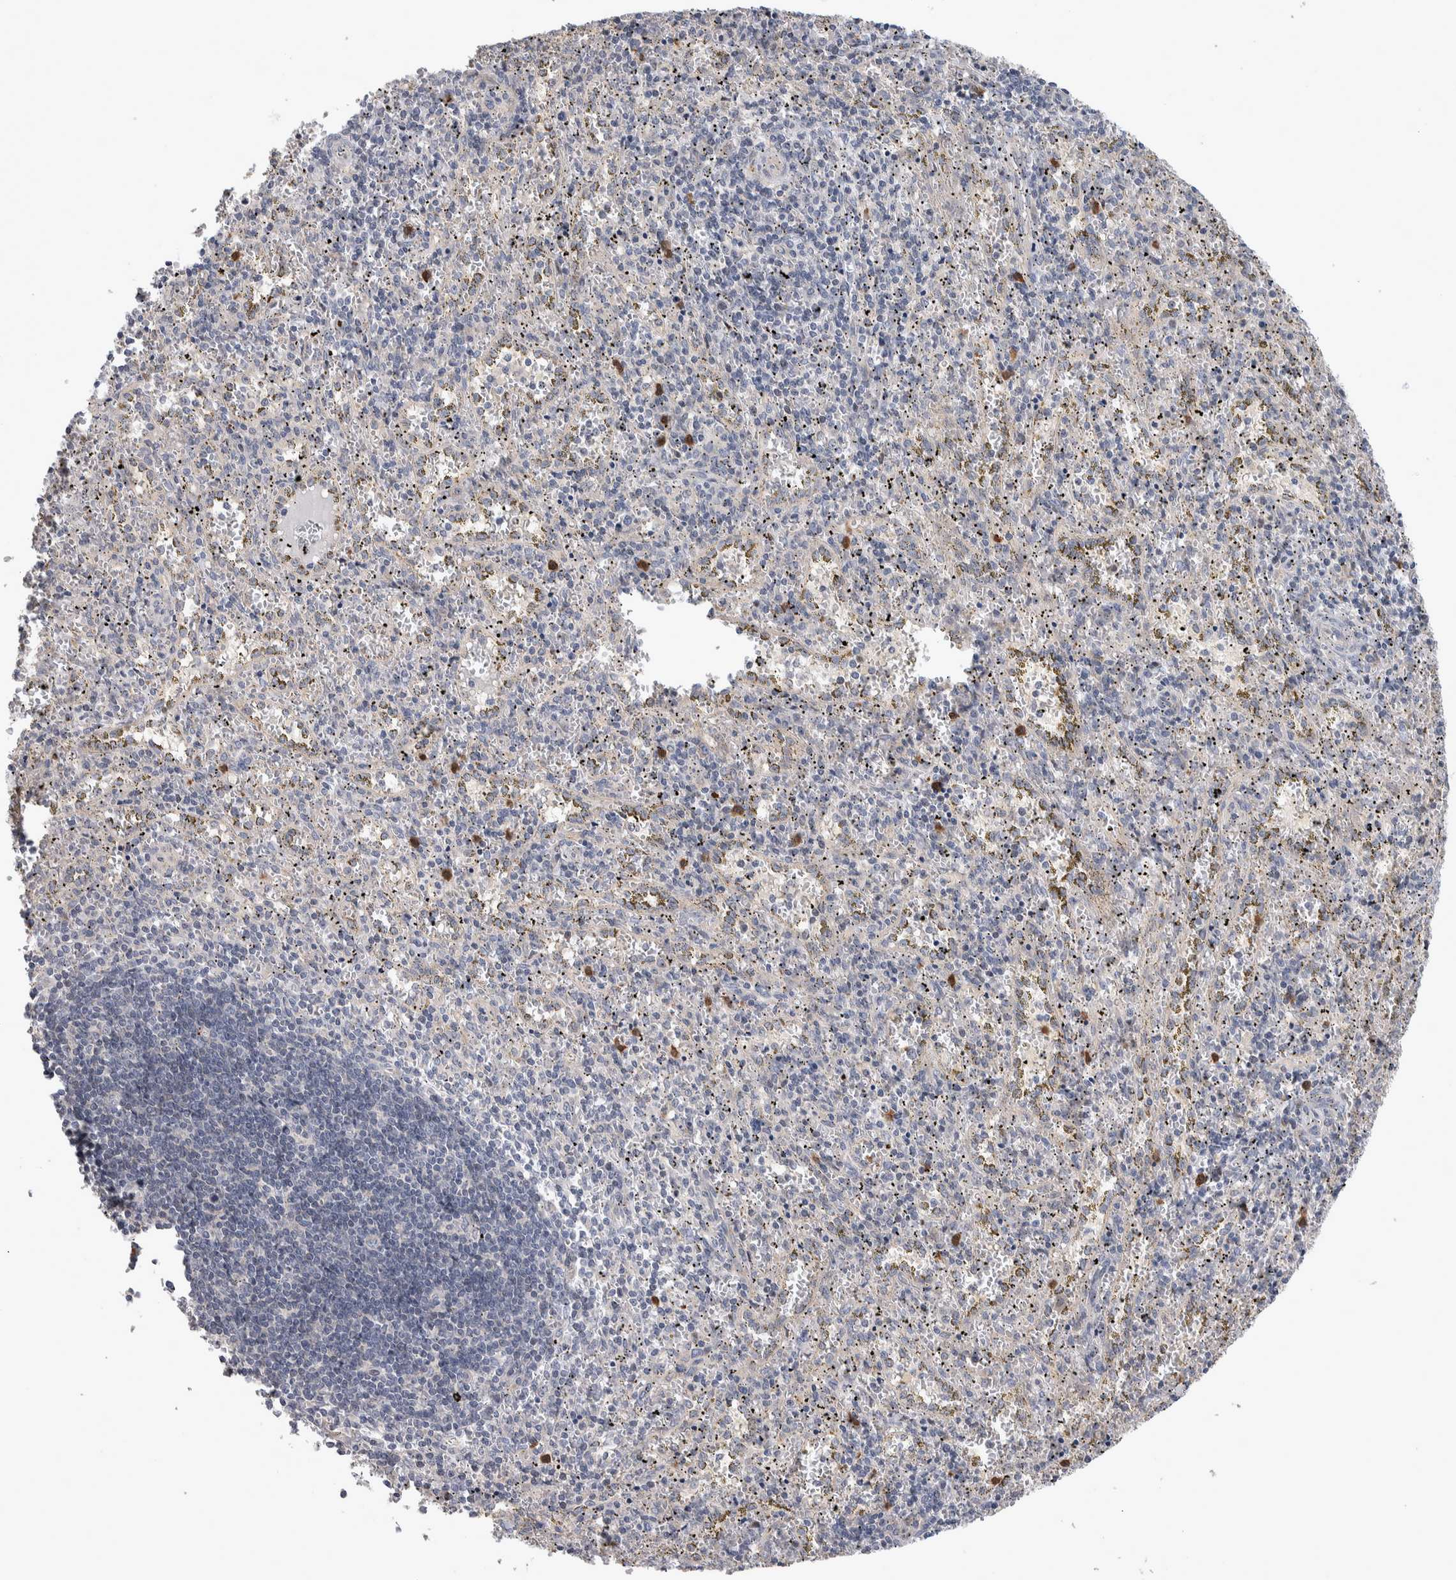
{"staining": {"intensity": "negative", "quantity": "none", "location": "none"}, "tissue": "spleen", "cell_type": "Cells in red pulp", "image_type": "normal", "snomed": [{"axis": "morphology", "description": "Normal tissue, NOS"}, {"axis": "topography", "description": "Spleen"}], "caption": "DAB immunohistochemical staining of benign spleen displays no significant expression in cells in red pulp.", "gene": "IBTK", "patient": {"sex": "male", "age": 11}}